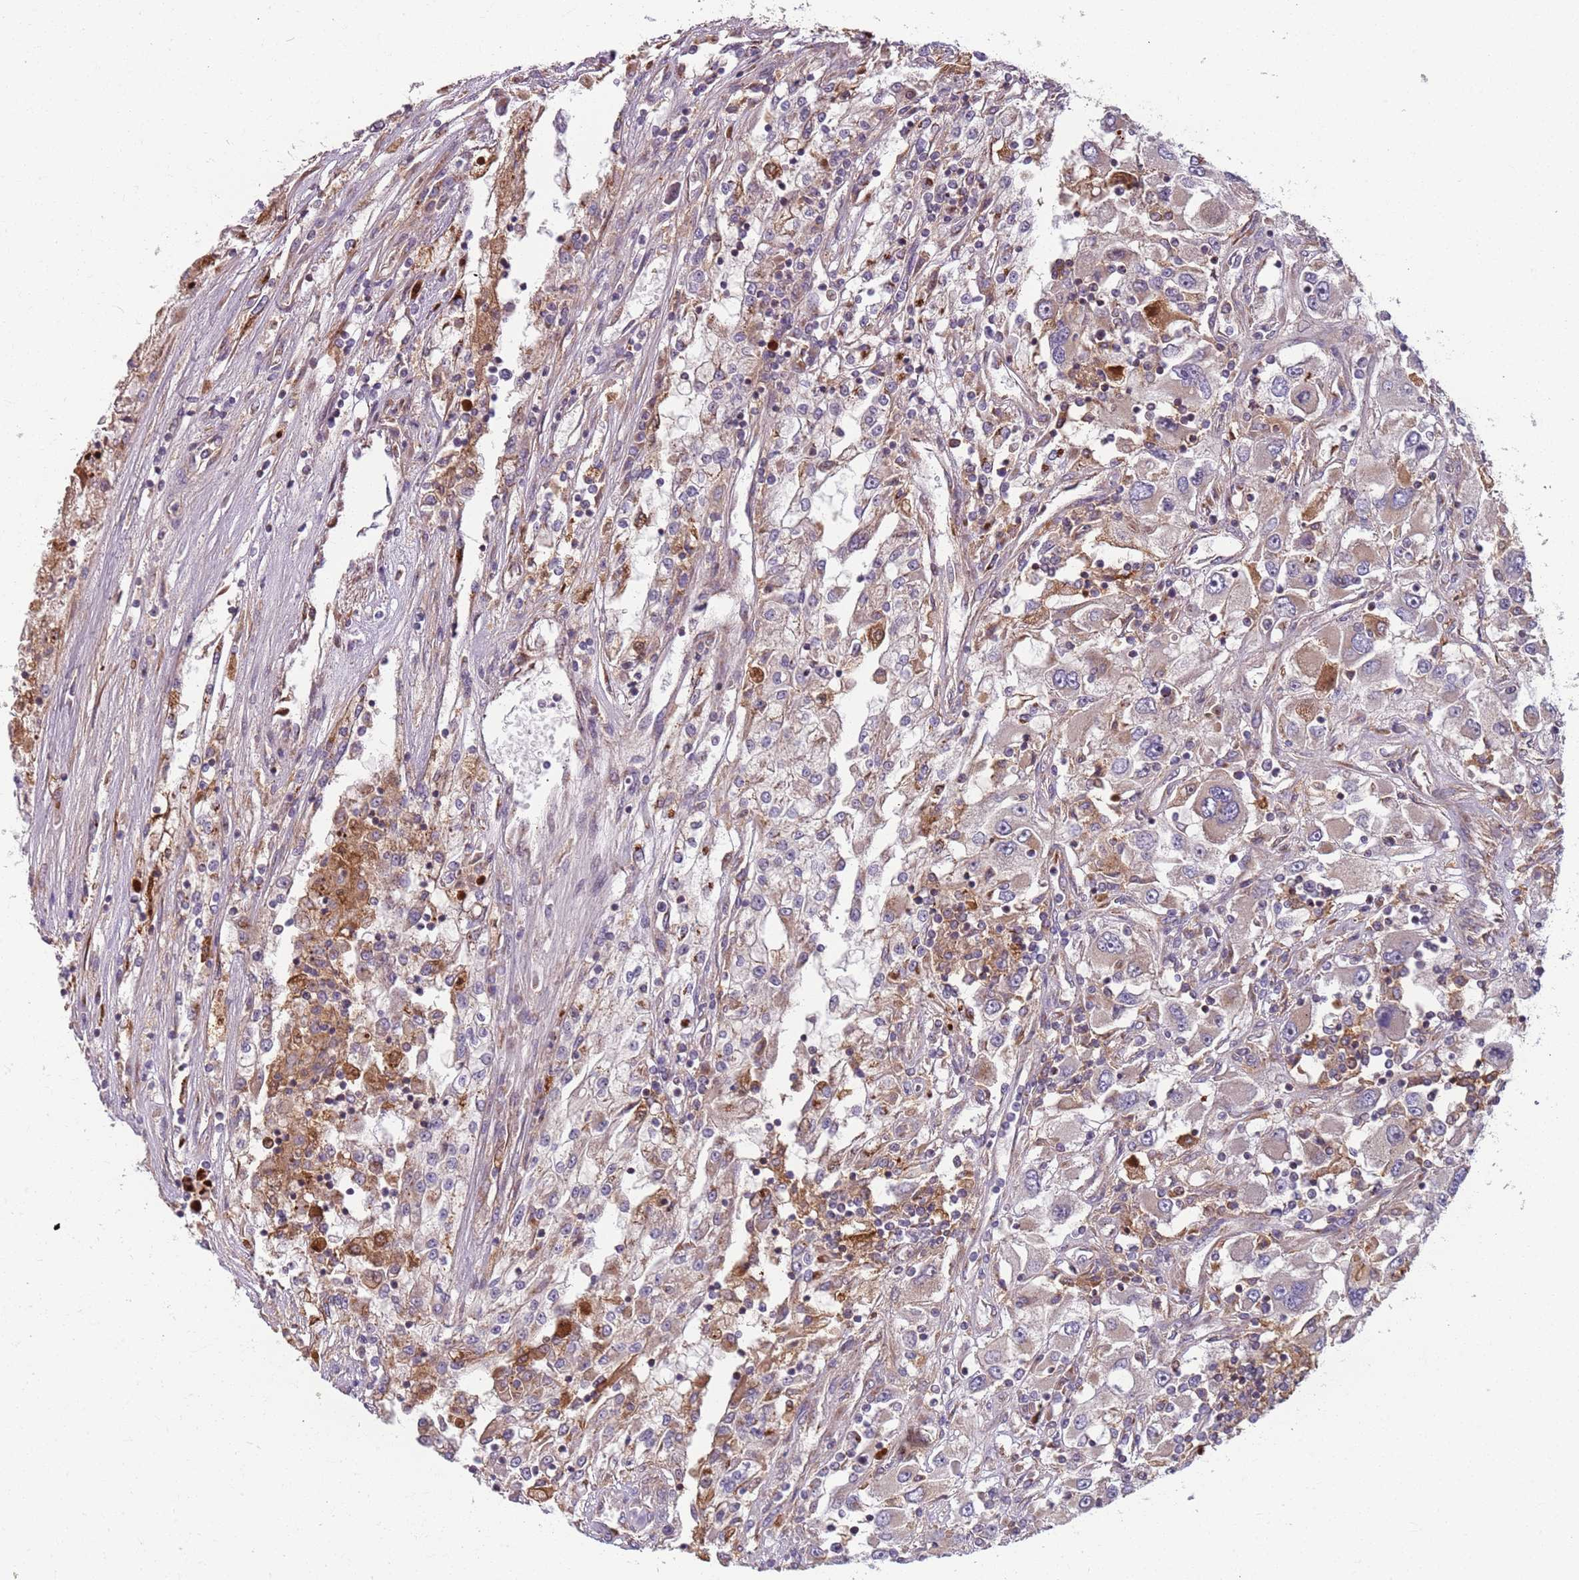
{"staining": {"intensity": "moderate", "quantity": "<25%", "location": "cytoplasmic/membranous"}, "tissue": "renal cancer", "cell_type": "Tumor cells", "image_type": "cancer", "snomed": [{"axis": "morphology", "description": "Adenocarcinoma, NOS"}, {"axis": "topography", "description": "Kidney"}], "caption": "Human adenocarcinoma (renal) stained for a protein (brown) displays moderate cytoplasmic/membranous positive expression in about <25% of tumor cells.", "gene": "AKTIP", "patient": {"sex": "female", "age": 52}}